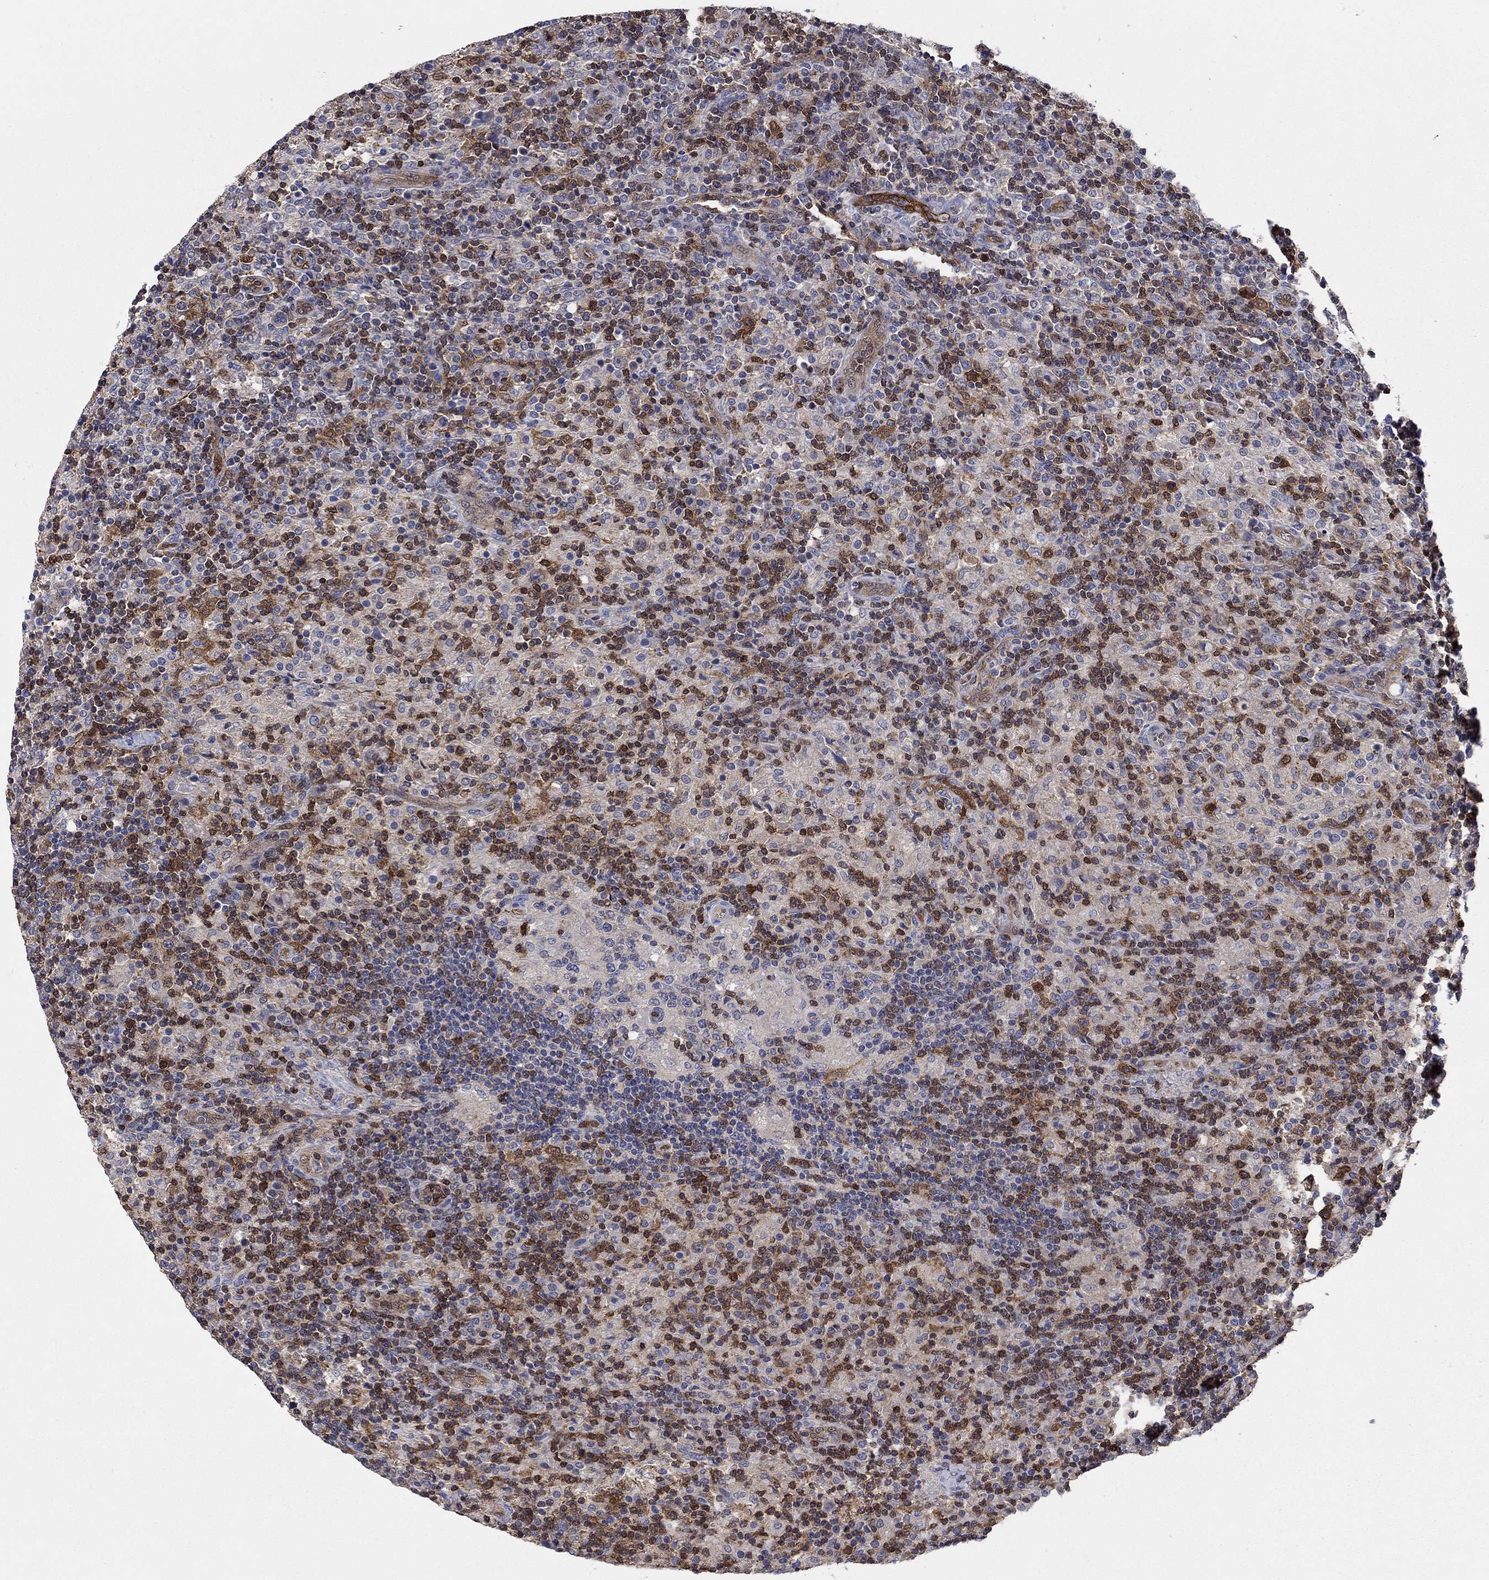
{"staining": {"intensity": "negative", "quantity": "none", "location": "none"}, "tissue": "lymphoma", "cell_type": "Tumor cells", "image_type": "cancer", "snomed": [{"axis": "morphology", "description": "Hodgkin's disease, NOS"}, {"axis": "topography", "description": "Lymph node"}], "caption": "This image is of Hodgkin's disease stained with IHC to label a protein in brown with the nuclei are counter-stained blue. There is no positivity in tumor cells.", "gene": "AGFG2", "patient": {"sex": "male", "age": 70}}